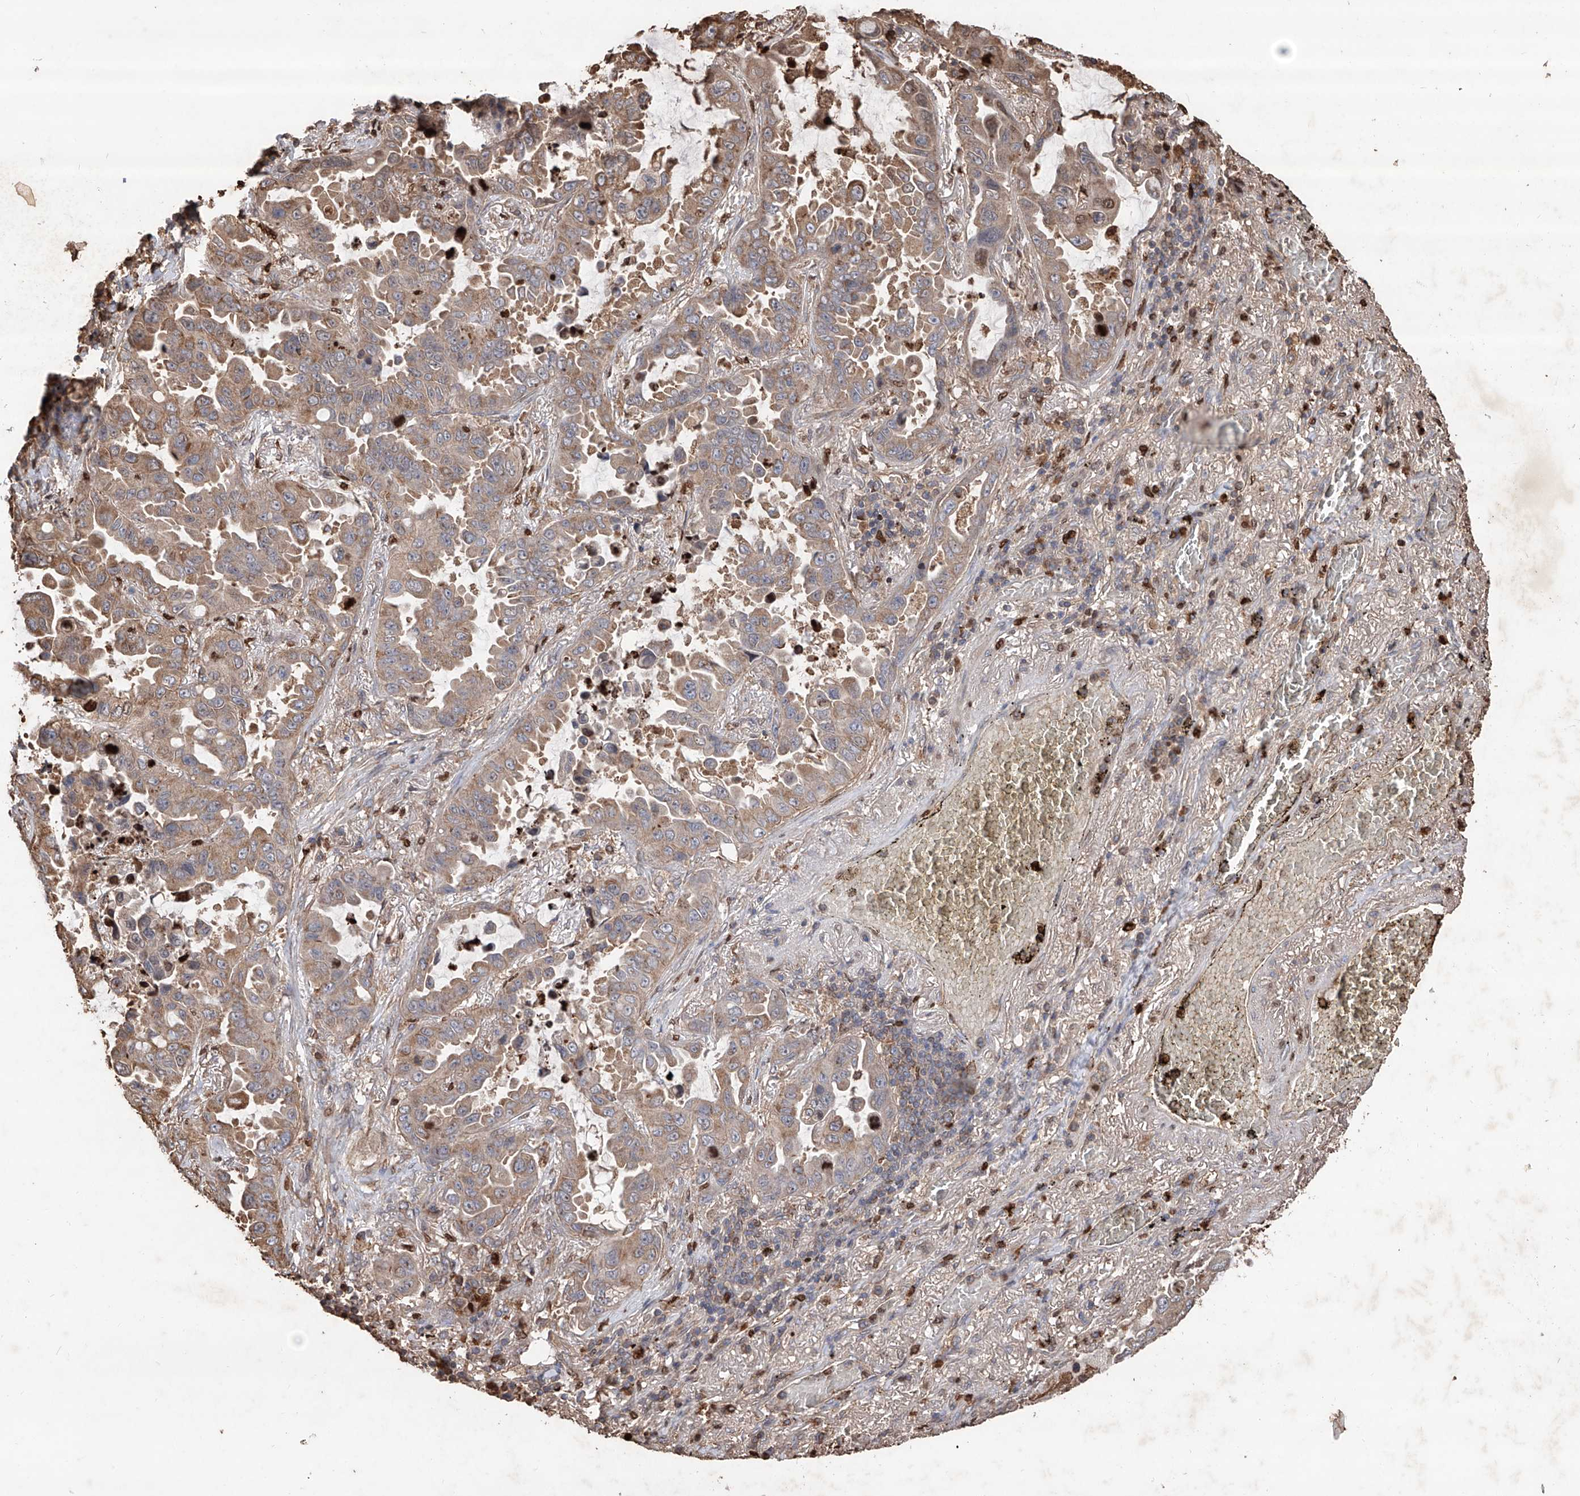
{"staining": {"intensity": "moderate", "quantity": ">75%", "location": "cytoplasmic/membranous"}, "tissue": "lung cancer", "cell_type": "Tumor cells", "image_type": "cancer", "snomed": [{"axis": "morphology", "description": "Adenocarcinoma, NOS"}, {"axis": "topography", "description": "Lung"}], "caption": "A micrograph showing moderate cytoplasmic/membranous positivity in about >75% of tumor cells in adenocarcinoma (lung), as visualized by brown immunohistochemical staining.", "gene": "EDN1", "patient": {"sex": "male", "age": 64}}